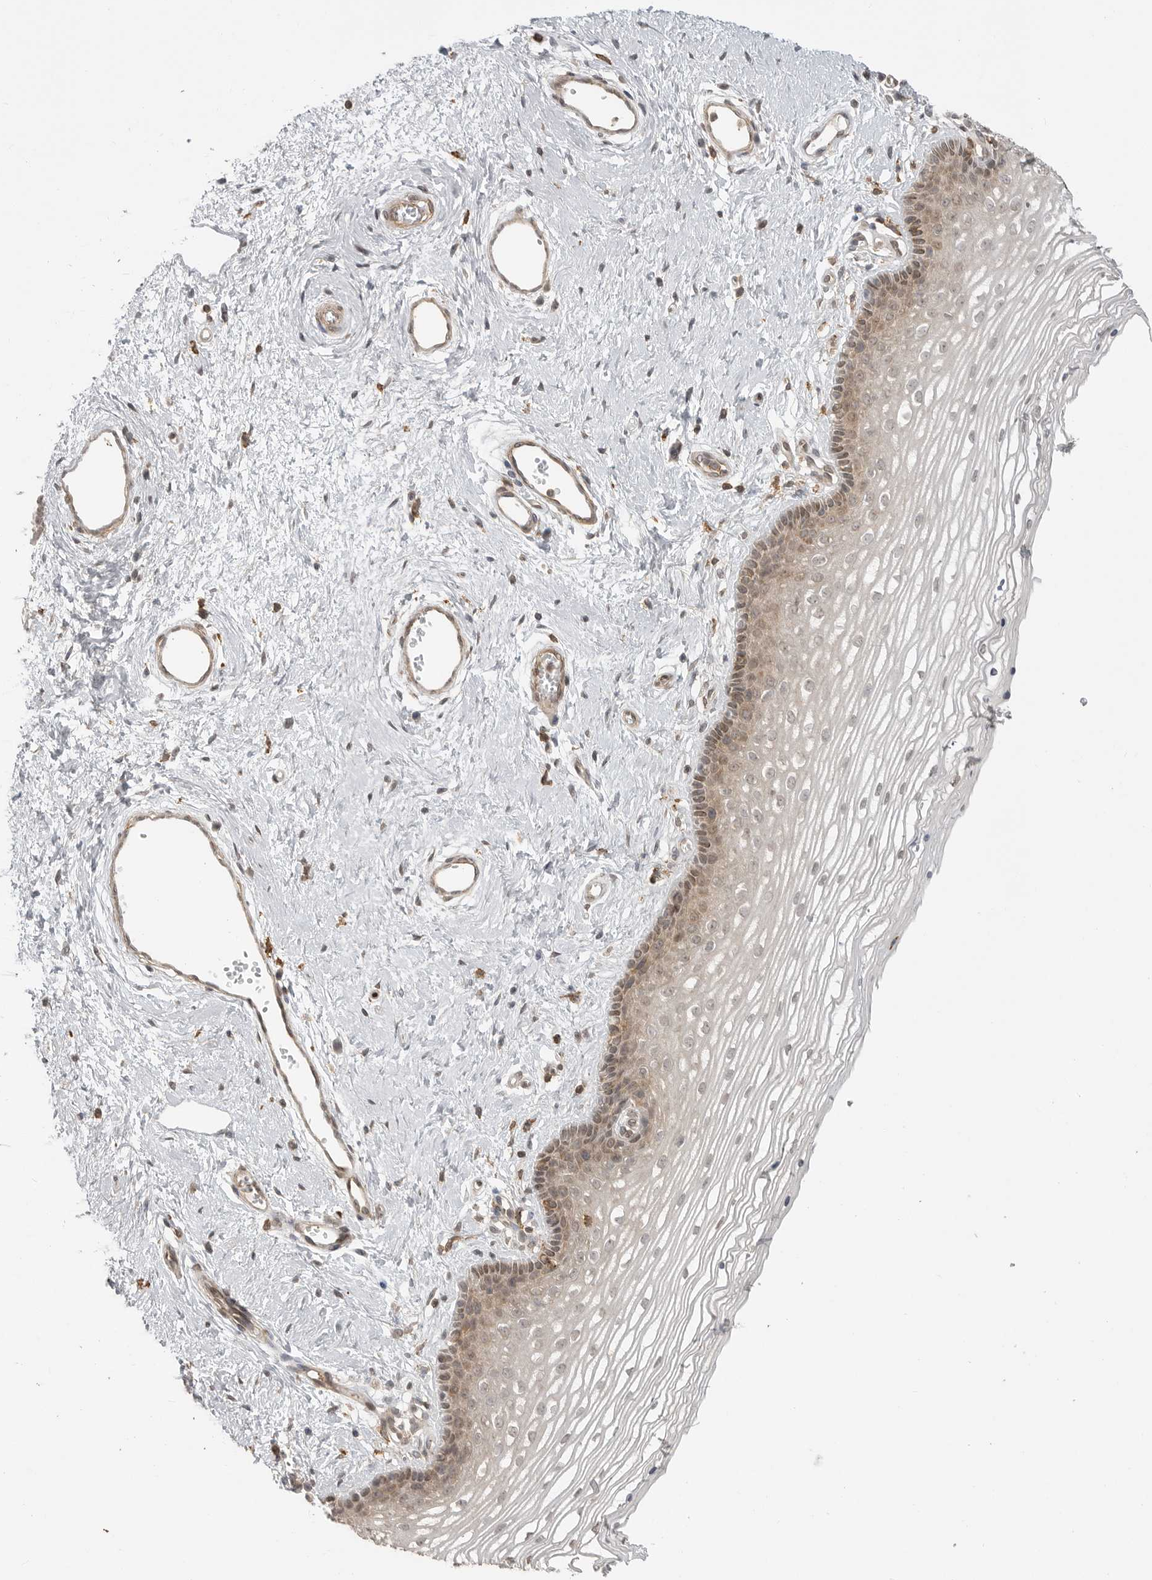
{"staining": {"intensity": "moderate", "quantity": "25%-75%", "location": "cytoplasmic/membranous"}, "tissue": "vagina", "cell_type": "Squamous epithelial cells", "image_type": "normal", "snomed": [{"axis": "morphology", "description": "Normal tissue, NOS"}, {"axis": "topography", "description": "Vagina"}], "caption": "This micrograph exhibits immunohistochemistry (IHC) staining of normal human vagina, with medium moderate cytoplasmic/membranous staining in approximately 25%-75% of squamous epithelial cells.", "gene": "GPC2", "patient": {"sex": "female", "age": 46}}